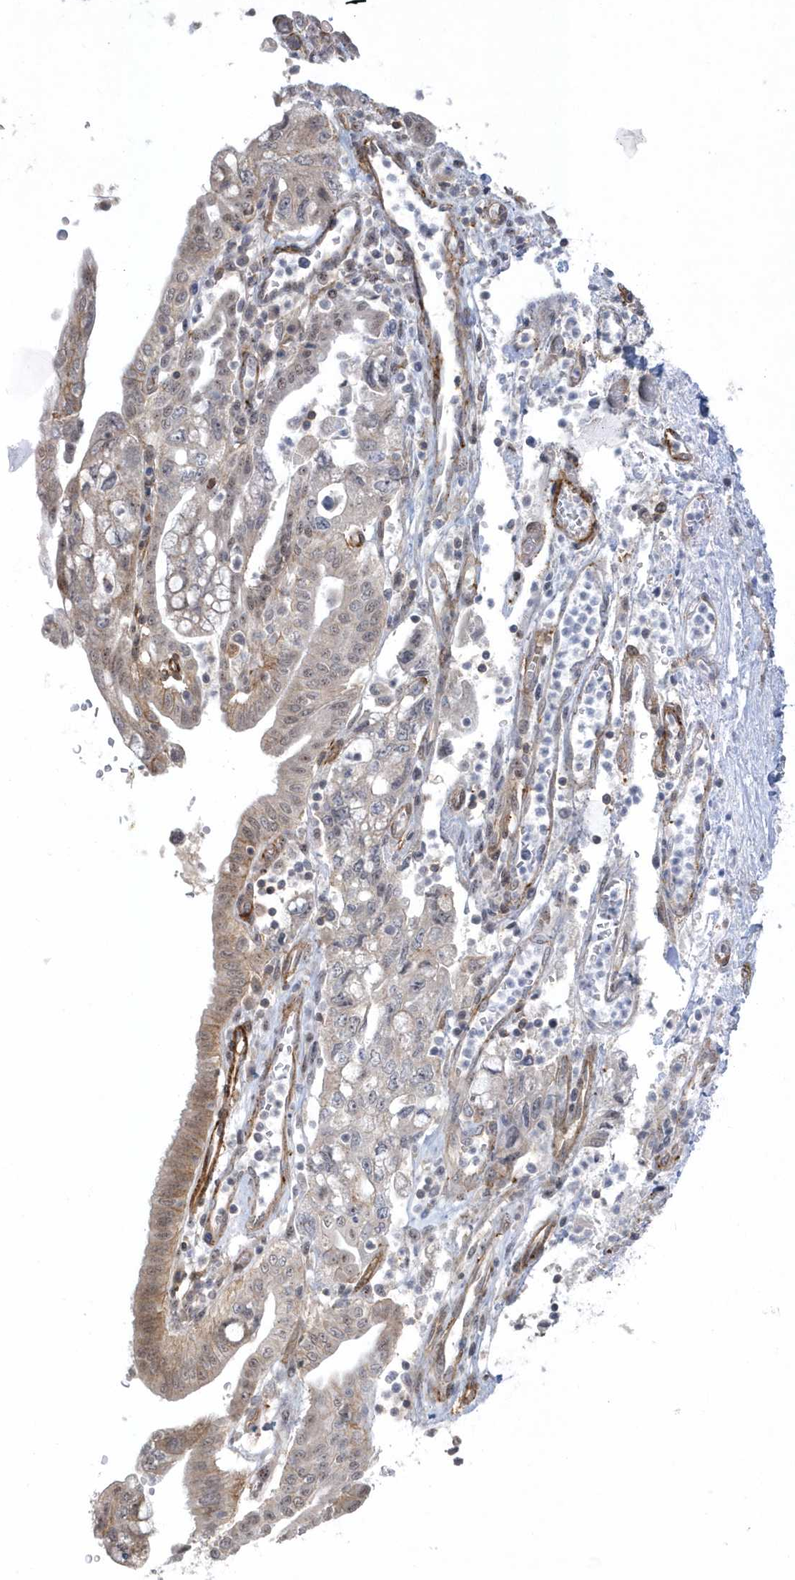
{"staining": {"intensity": "weak", "quantity": "<25%", "location": "cytoplasmic/membranous"}, "tissue": "pancreatic cancer", "cell_type": "Tumor cells", "image_type": "cancer", "snomed": [{"axis": "morphology", "description": "Adenocarcinoma, NOS"}, {"axis": "topography", "description": "Pancreas"}], "caption": "IHC of human pancreatic cancer (adenocarcinoma) demonstrates no expression in tumor cells.", "gene": "CRIP3", "patient": {"sex": "female", "age": 73}}